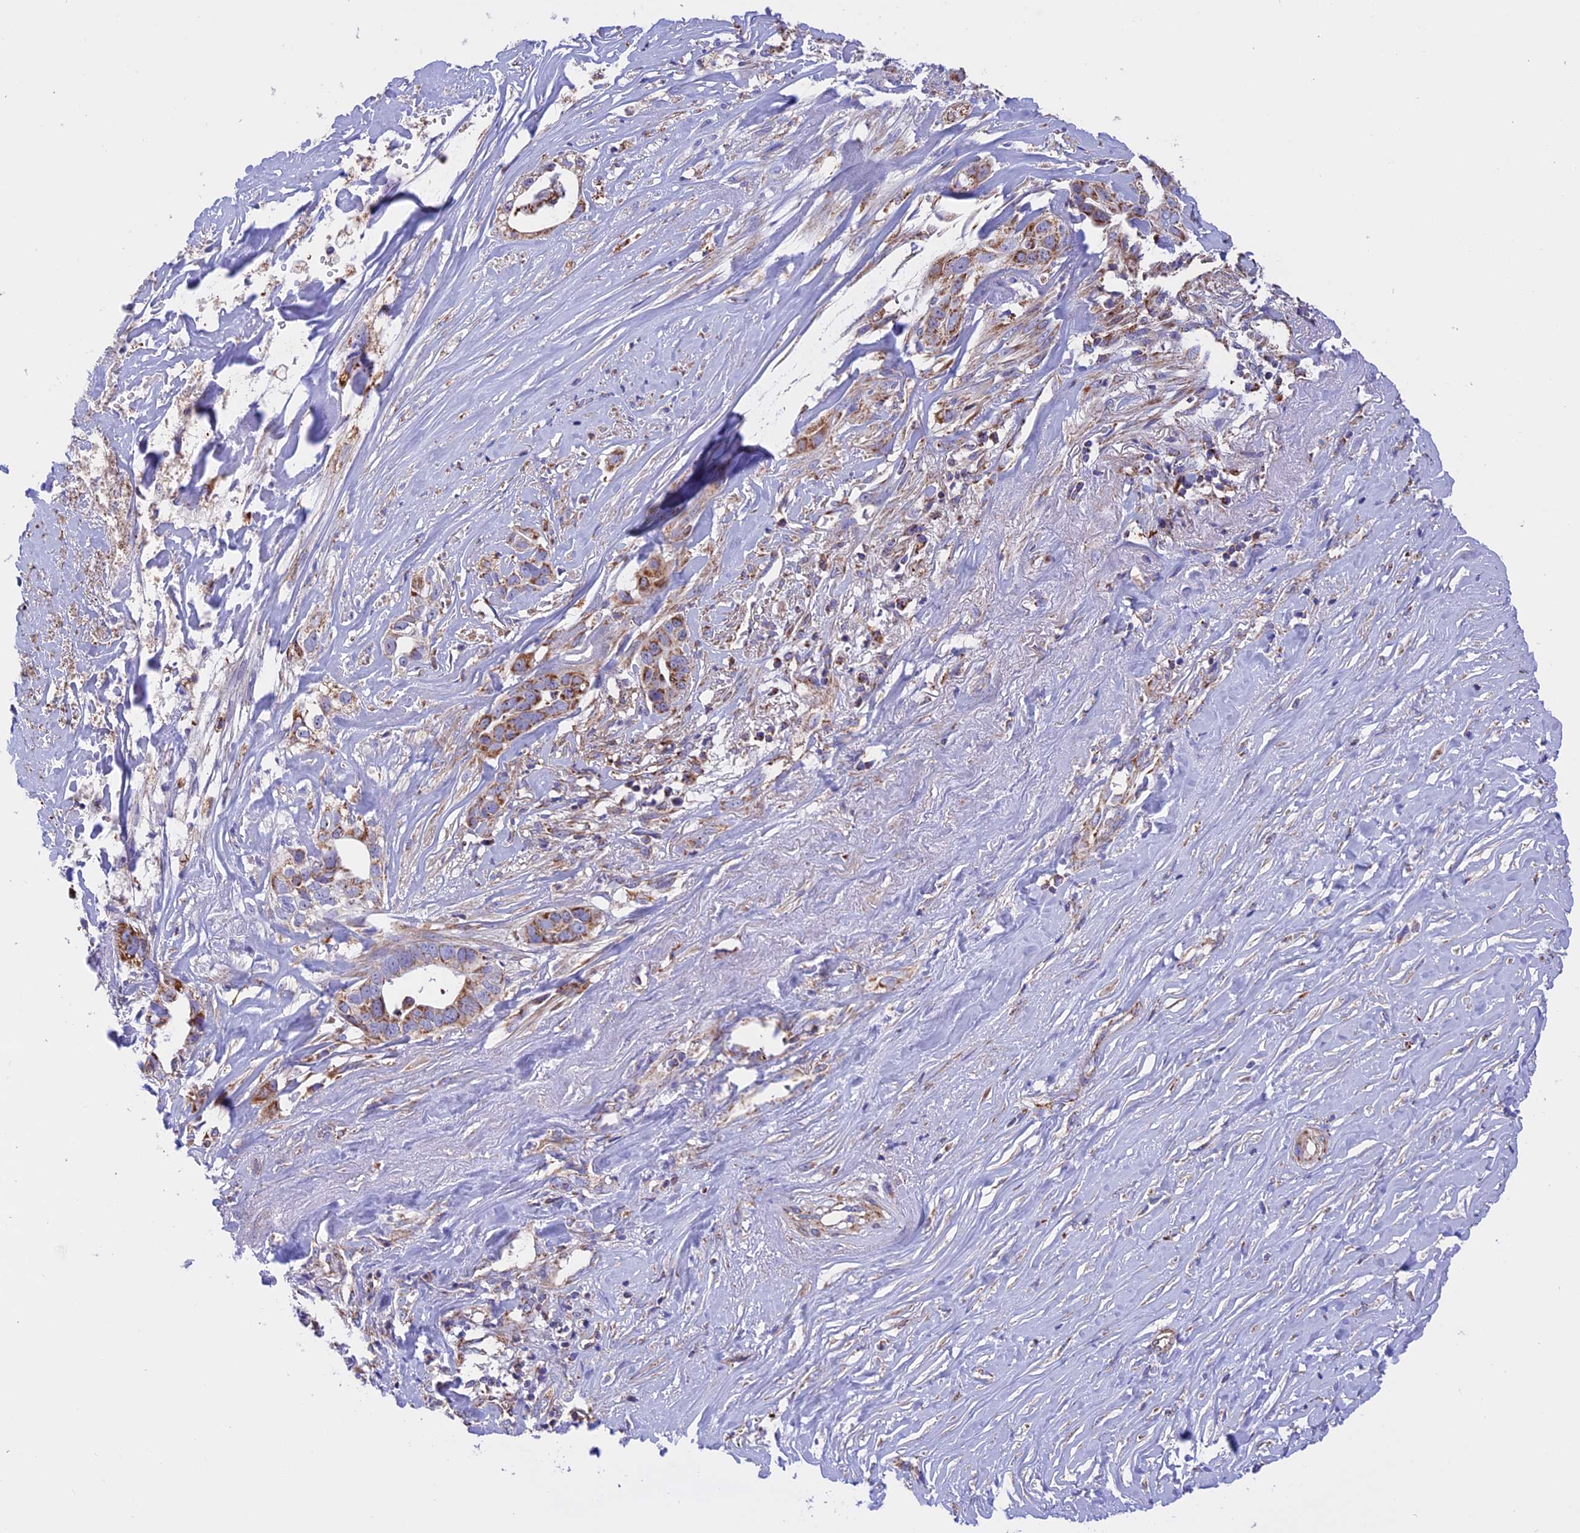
{"staining": {"intensity": "moderate", "quantity": ">75%", "location": "cytoplasmic/membranous"}, "tissue": "liver cancer", "cell_type": "Tumor cells", "image_type": "cancer", "snomed": [{"axis": "morphology", "description": "Cholangiocarcinoma"}, {"axis": "topography", "description": "Liver"}], "caption": "The photomicrograph displays a brown stain indicating the presence of a protein in the cytoplasmic/membranous of tumor cells in liver cancer (cholangiocarcinoma).", "gene": "UQCRB", "patient": {"sex": "female", "age": 79}}